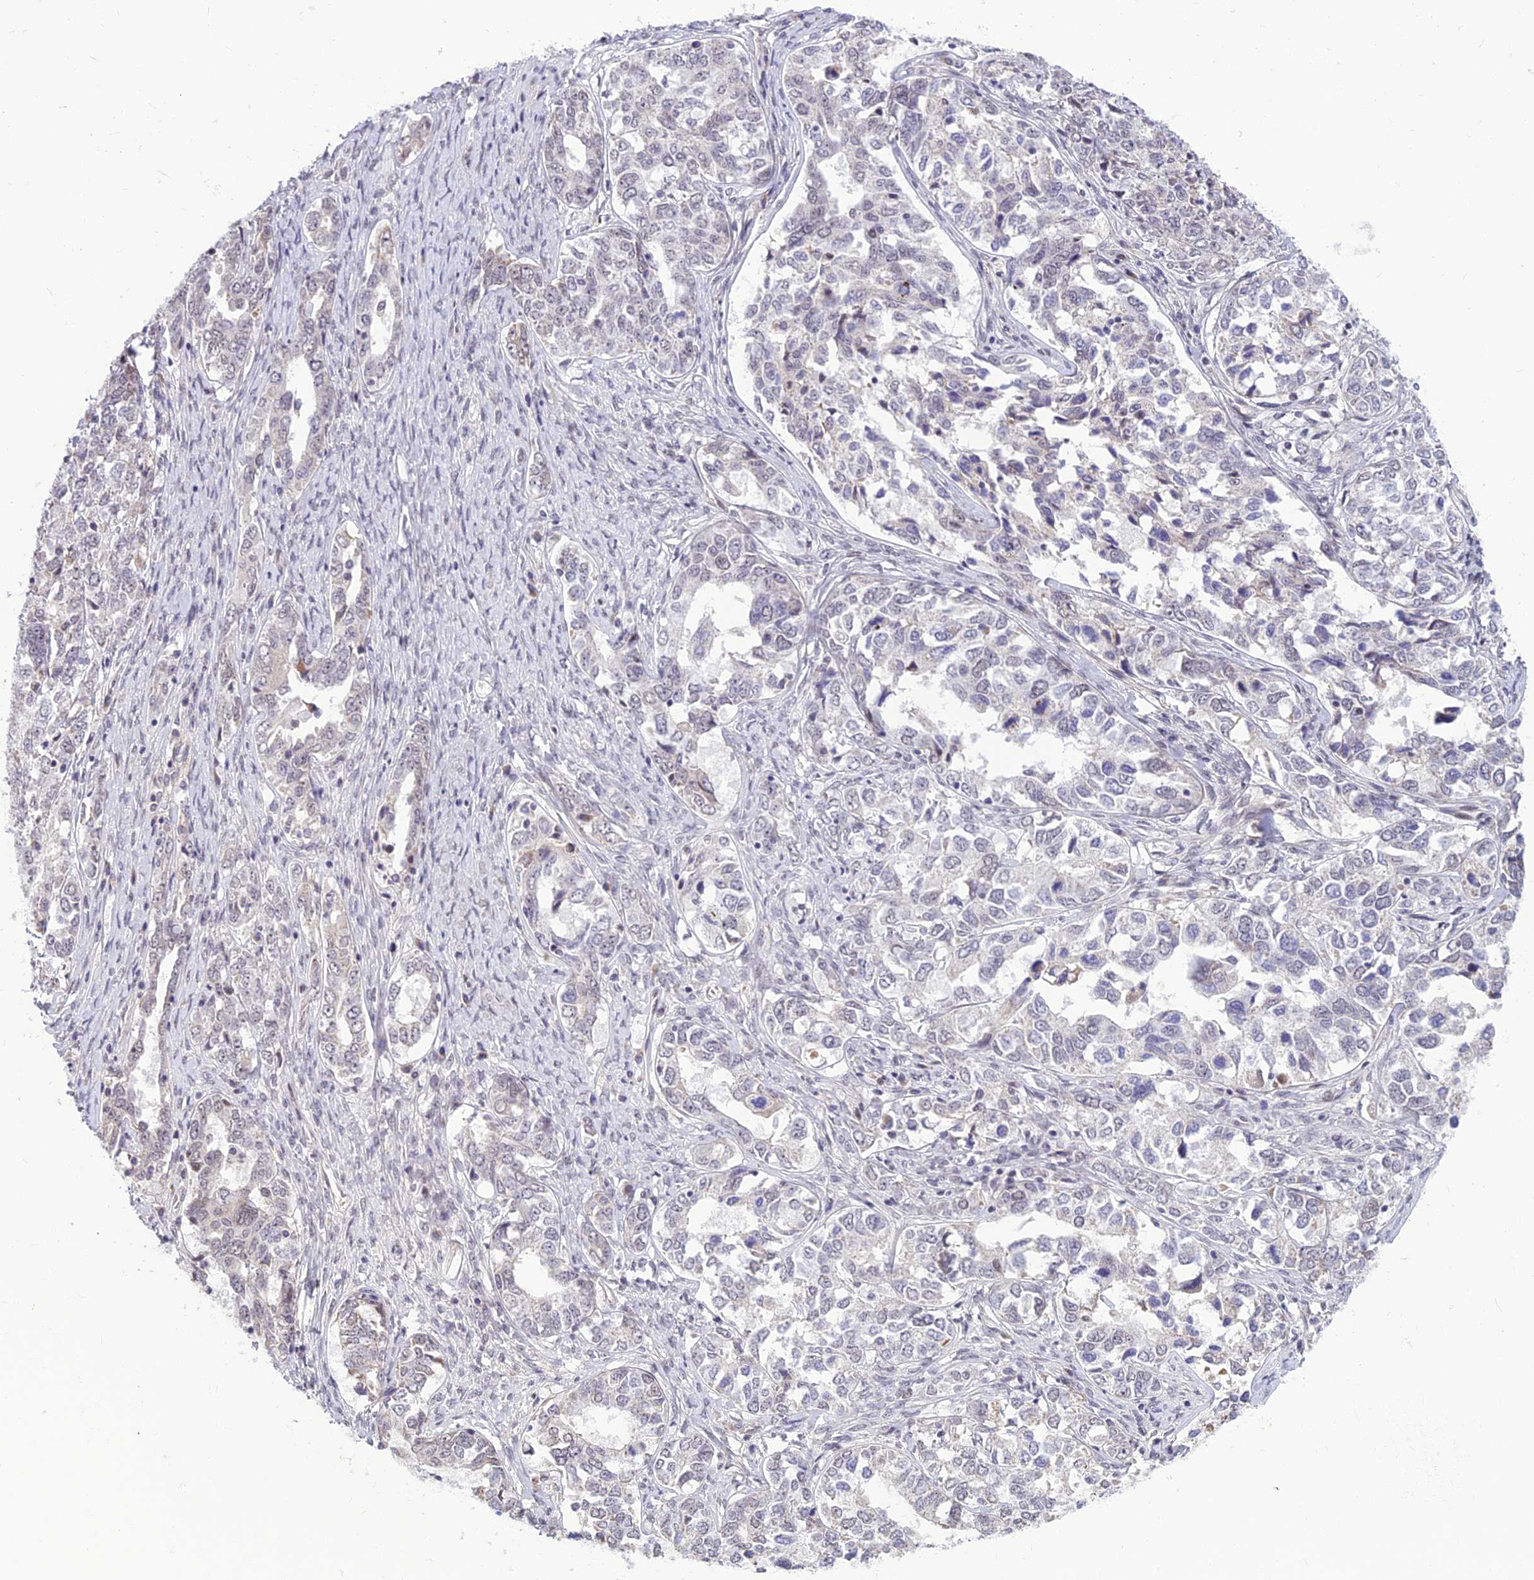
{"staining": {"intensity": "negative", "quantity": "none", "location": "none"}, "tissue": "ovarian cancer", "cell_type": "Tumor cells", "image_type": "cancer", "snomed": [{"axis": "morphology", "description": "Carcinoma, endometroid"}, {"axis": "topography", "description": "Ovary"}], "caption": "Ovarian cancer (endometroid carcinoma) was stained to show a protein in brown. There is no significant staining in tumor cells.", "gene": "FBRS", "patient": {"sex": "female", "age": 62}}